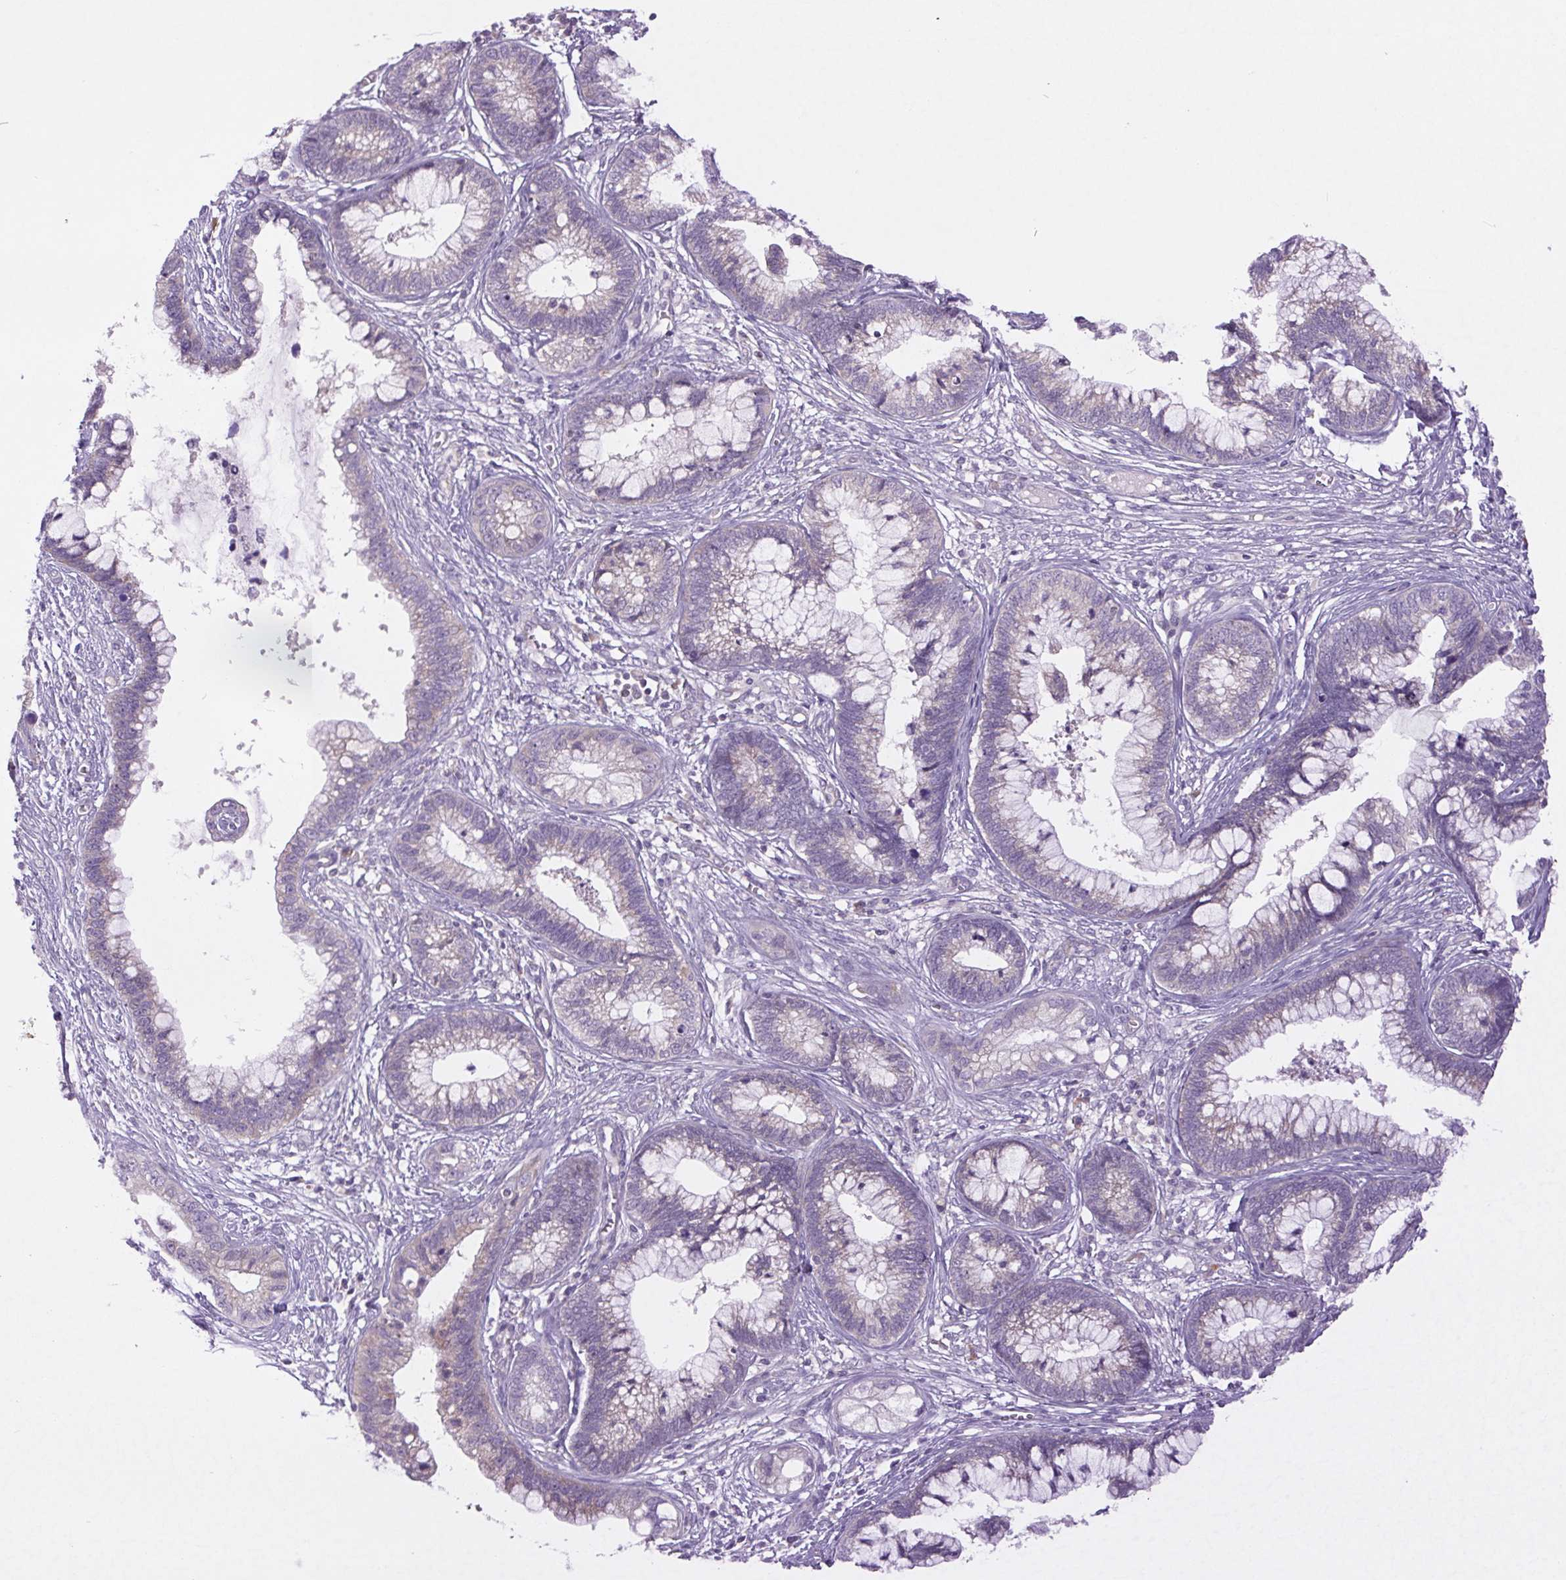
{"staining": {"intensity": "negative", "quantity": "none", "location": "none"}, "tissue": "cervical cancer", "cell_type": "Tumor cells", "image_type": "cancer", "snomed": [{"axis": "morphology", "description": "Adenocarcinoma, NOS"}, {"axis": "topography", "description": "Cervix"}], "caption": "Human cervical cancer (adenocarcinoma) stained for a protein using immunohistochemistry (IHC) reveals no staining in tumor cells.", "gene": "MINK1", "patient": {"sex": "female", "age": 44}}